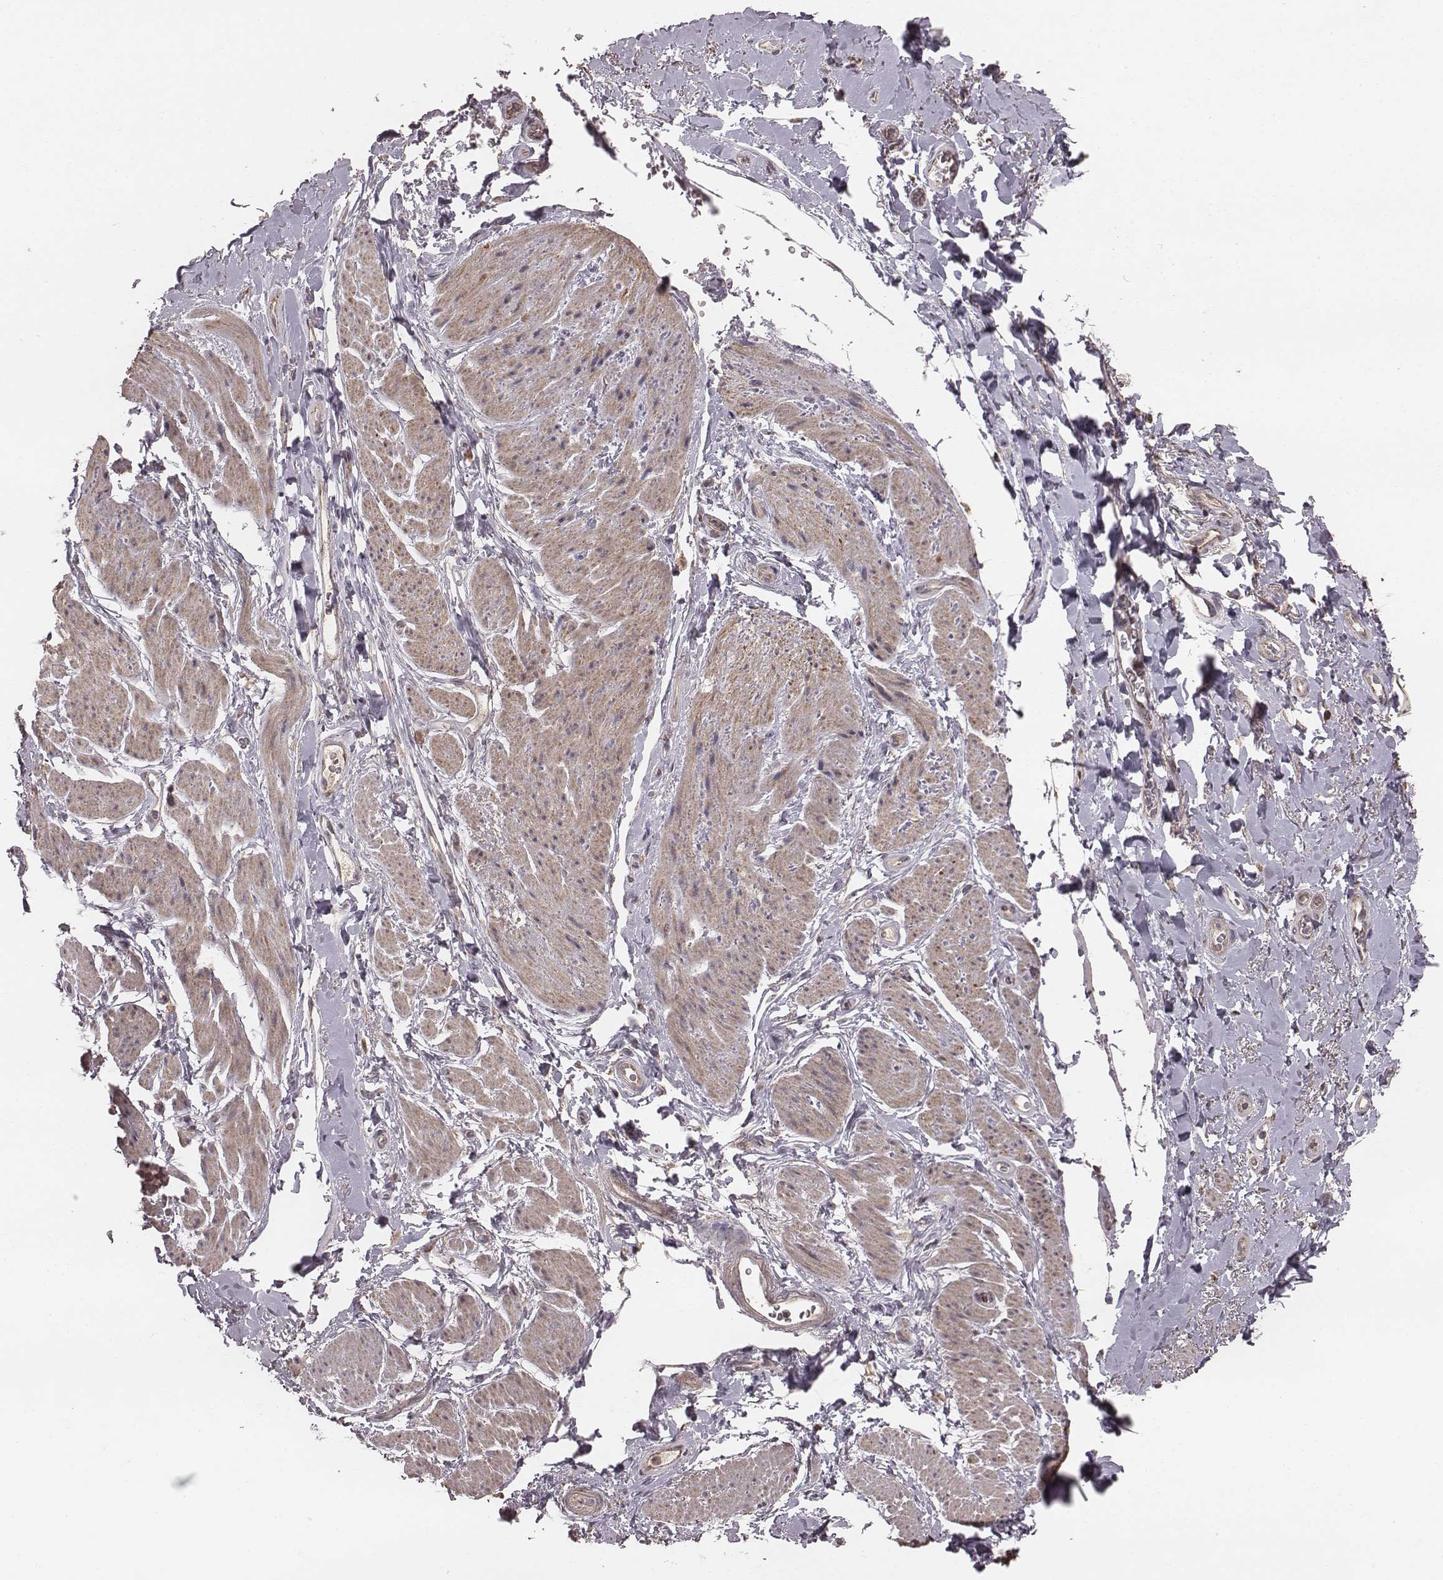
{"staining": {"intensity": "weak", "quantity": ">75%", "location": "cytoplasmic/membranous"}, "tissue": "adipose tissue", "cell_type": "Adipocytes", "image_type": "normal", "snomed": [{"axis": "morphology", "description": "Normal tissue, NOS"}, {"axis": "topography", "description": "Anal"}, {"axis": "topography", "description": "Peripheral nerve tissue"}], "caption": "This image reveals normal adipose tissue stained with immunohistochemistry (IHC) to label a protein in brown. The cytoplasmic/membranous of adipocytes show weak positivity for the protein. Nuclei are counter-stained blue.", "gene": "PDCD2L", "patient": {"sex": "male", "age": 53}}